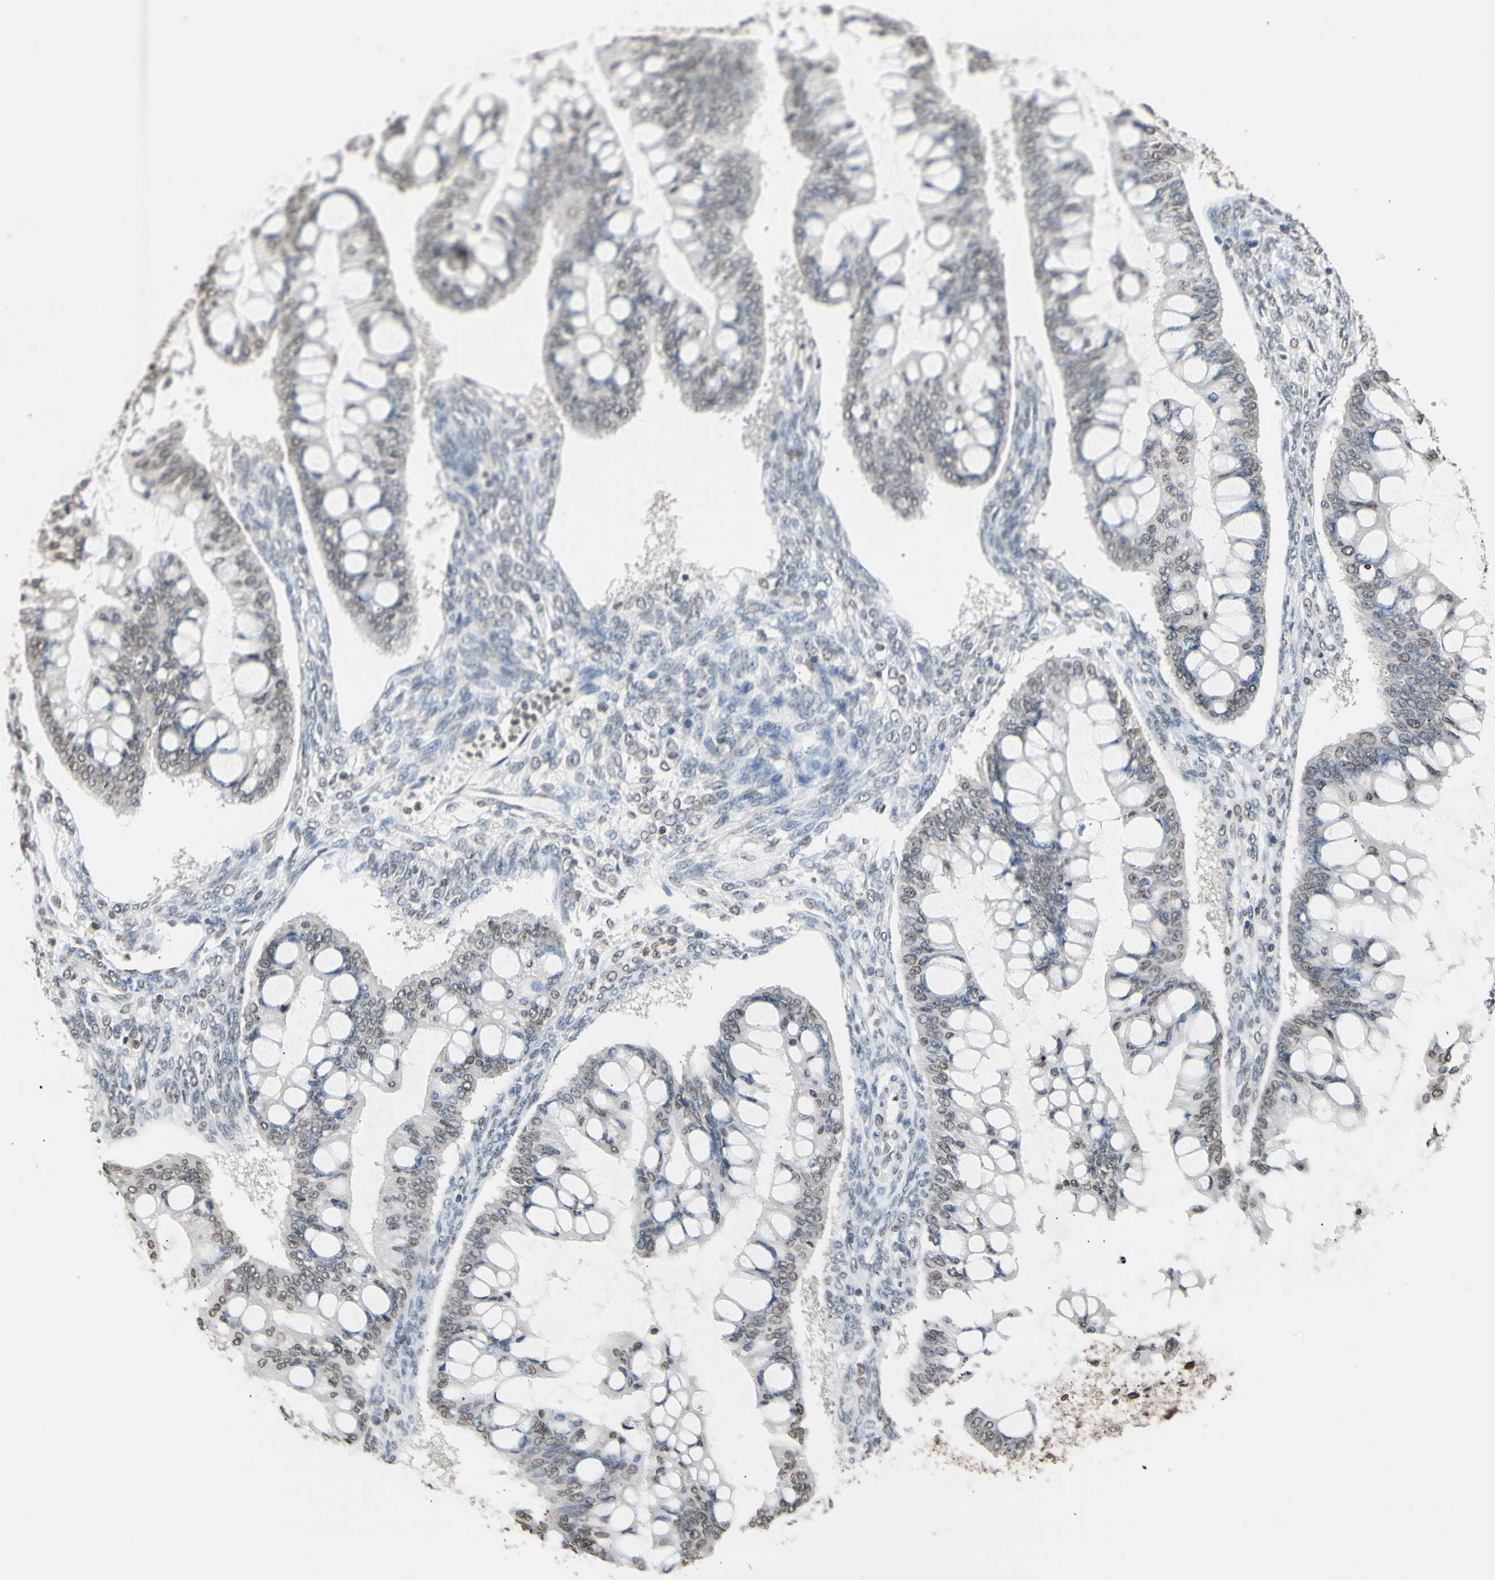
{"staining": {"intensity": "weak", "quantity": "<25%", "location": "cytoplasmic/membranous,nuclear"}, "tissue": "ovarian cancer", "cell_type": "Tumor cells", "image_type": "cancer", "snomed": [{"axis": "morphology", "description": "Cystadenocarcinoma, mucinous, NOS"}, {"axis": "topography", "description": "Ovary"}], "caption": "Immunohistochemistry (IHC) photomicrograph of neoplastic tissue: ovarian cancer (mucinous cystadenocarcinoma) stained with DAB (3,3'-diaminobenzidine) shows no significant protein positivity in tumor cells.", "gene": "GPX4", "patient": {"sex": "female", "age": 73}}